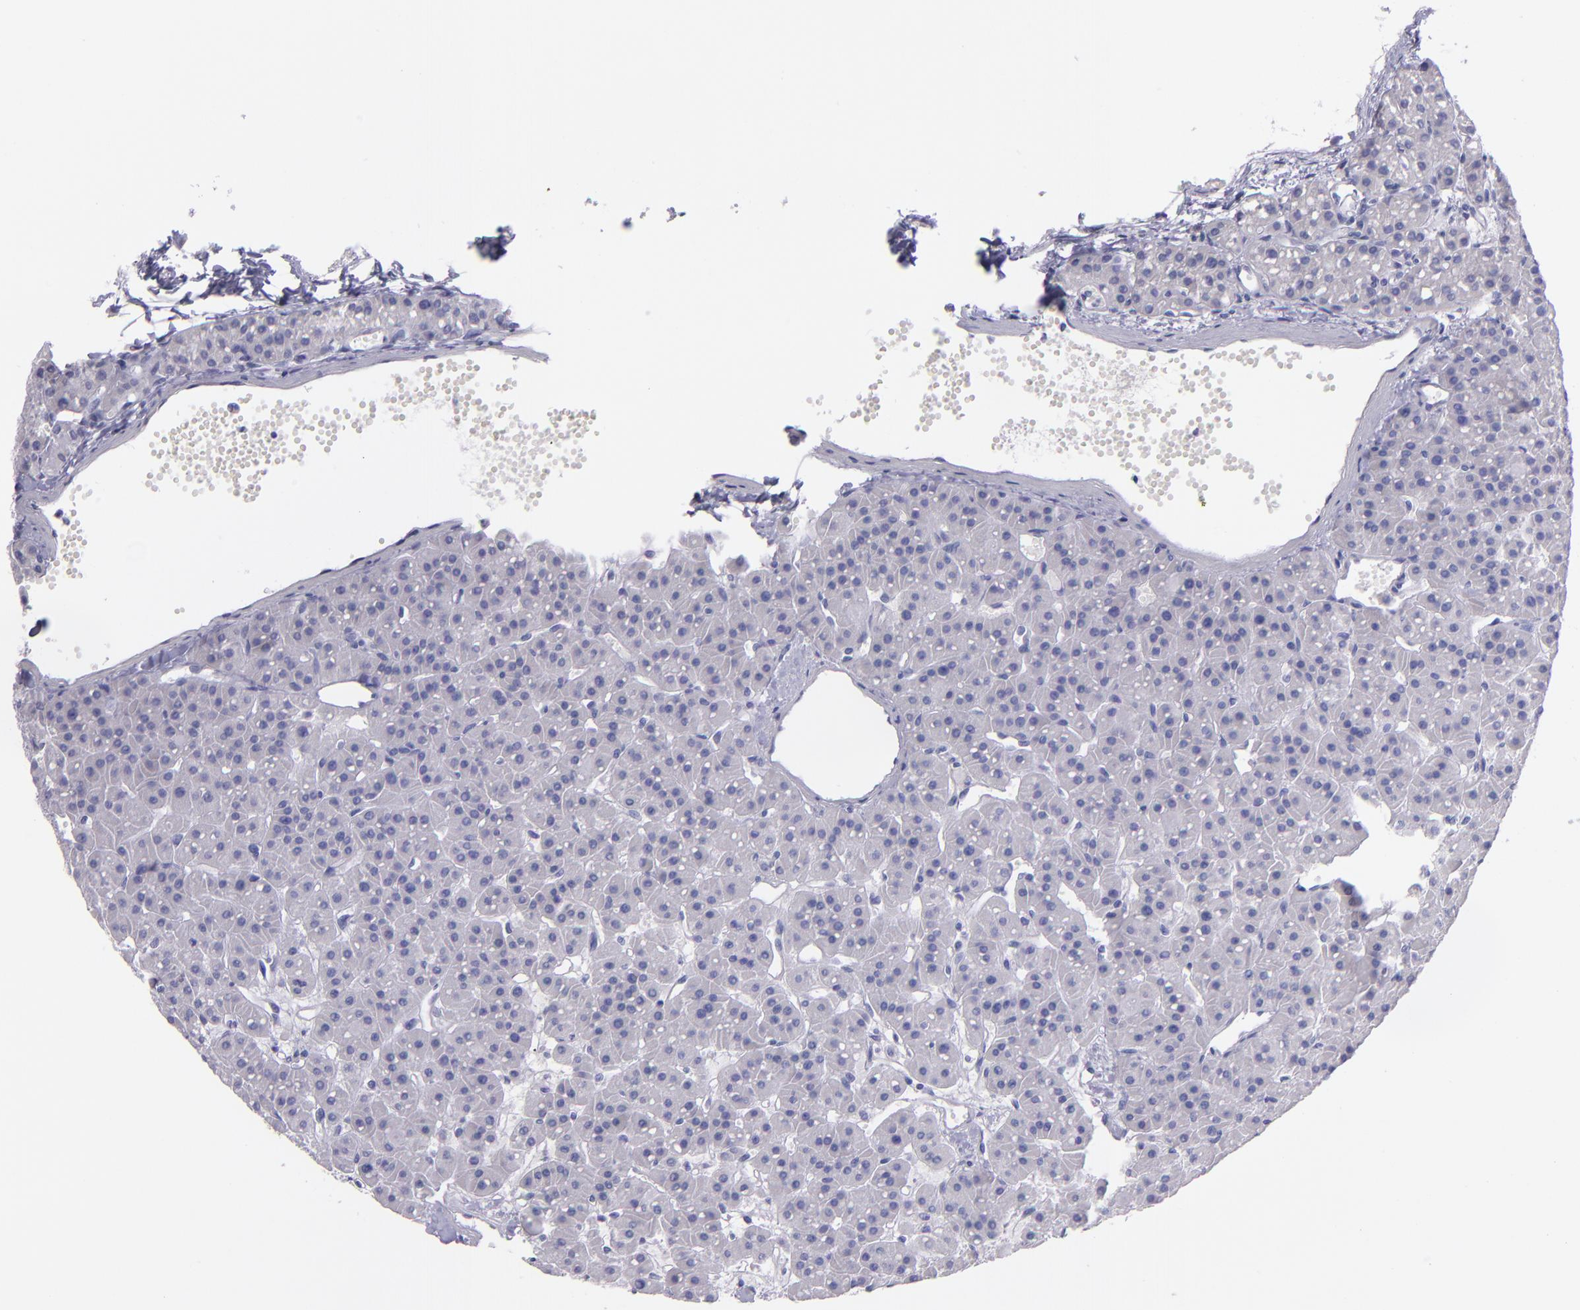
{"staining": {"intensity": "negative", "quantity": "none", "location": "none"}, "tissue": "parathyroid gland", "cell_type": "Glandular cells", "image_type": "normal", "snomed": [{"axis": "morphology", "description": "Normal tissue, NOS"}, {"axis": "topography", "description": "Parathyroid gland"}], "caption": "High power microscopy photomicrograph of an IHC histopathology image of benign parathyroid gland, revealing no significant staining in glandular cells. The staining was performed using DAB to visualize the protein expression in brown, while the nuclei were stained in blue with hematoxylin (Magnification: 20x).", "gene": "UCHL1", "patient": {"sex": "female", "age": 76}}